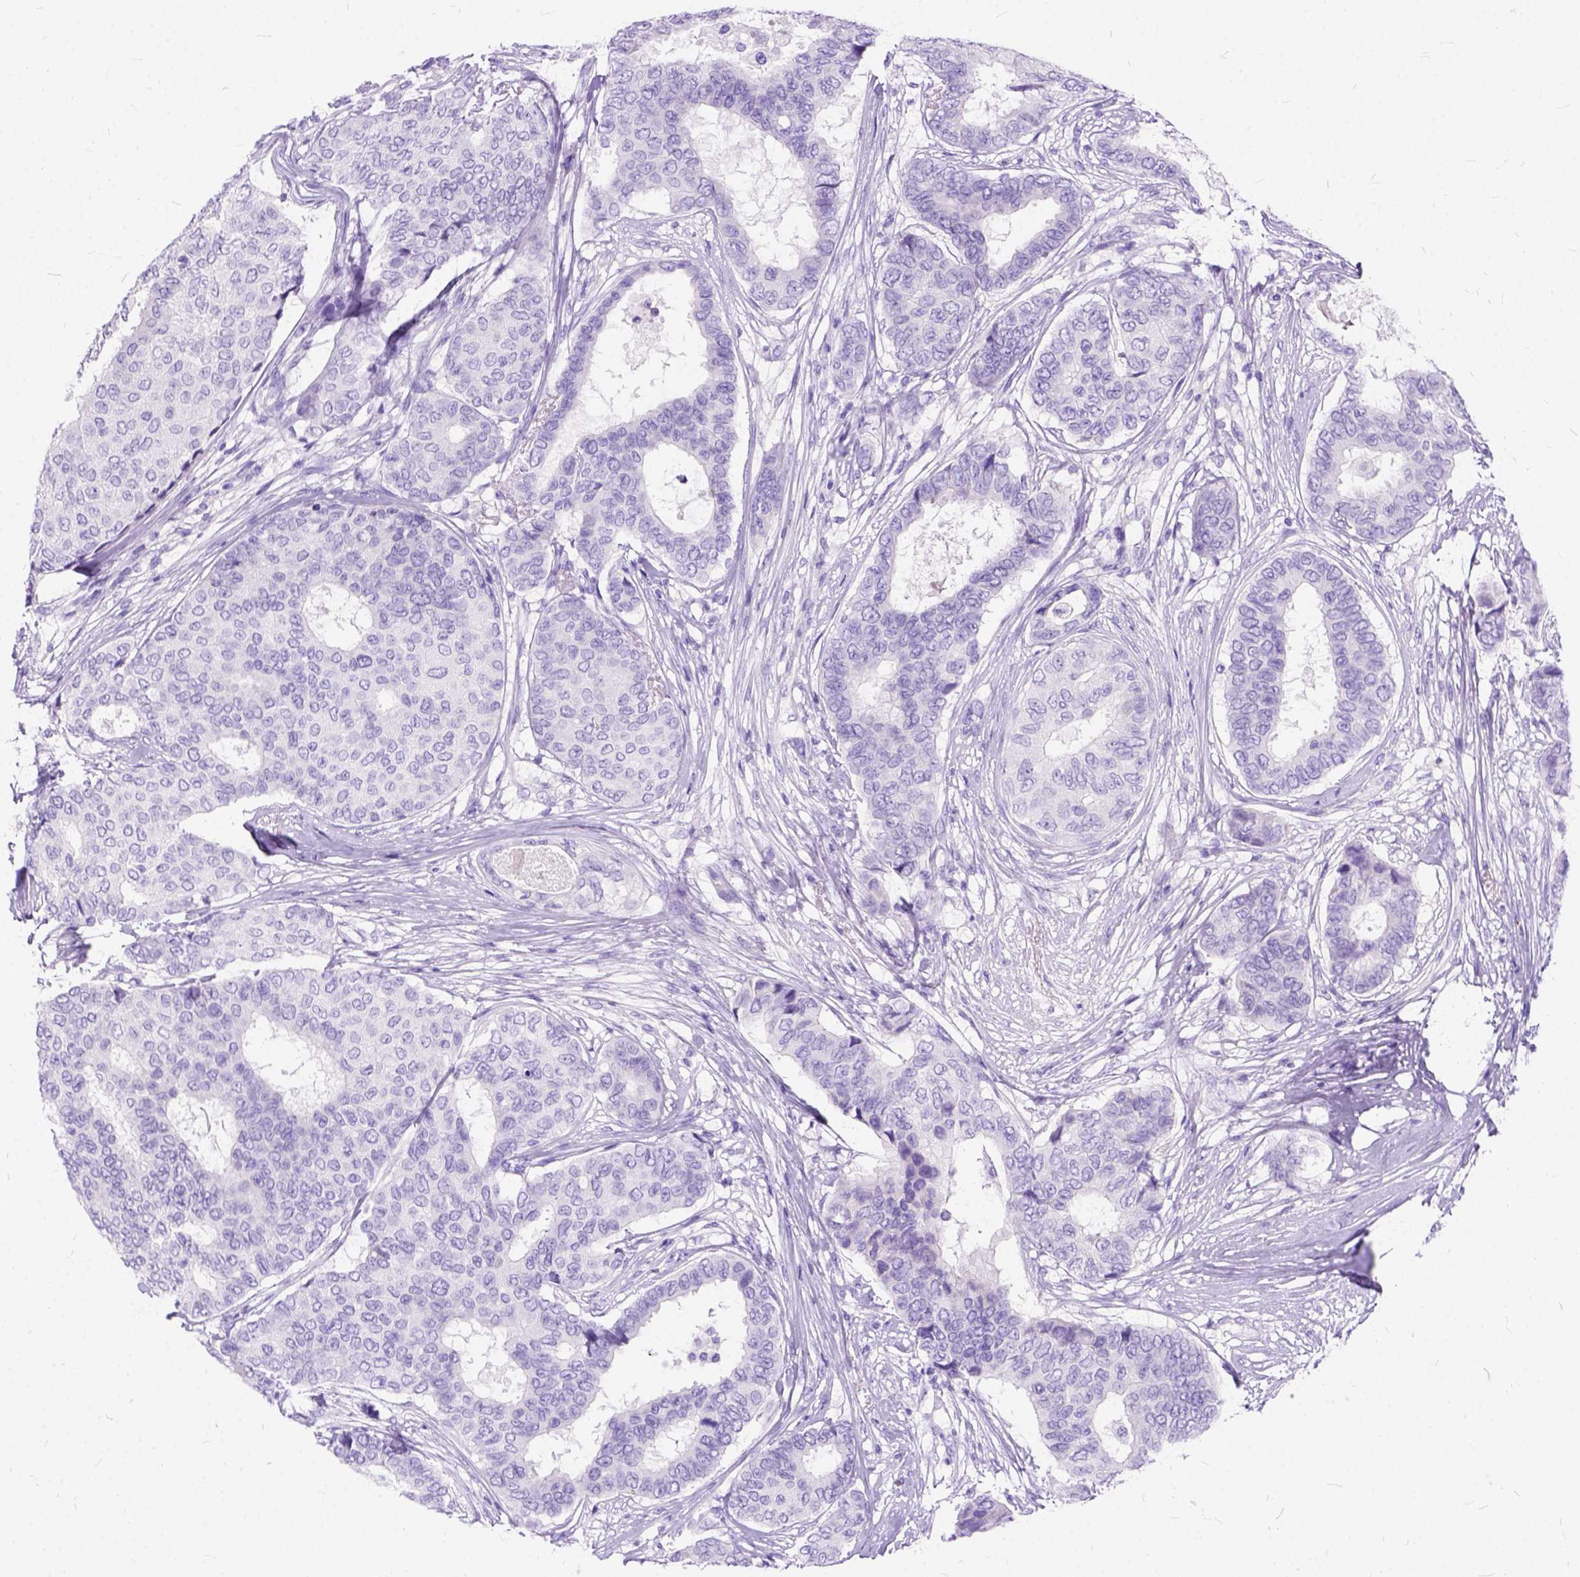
{"staining": {"intensity": "negative", "quantity": "none", "location": "none"}, "tissue": "breast cancer", "cell_type": "Tumor cells", "image_type": "cancer", "snomed": [{"axis": "morphology", "description": "Duct carcinoma"}, {"axis": "topography", "description": "Breast"}], "caption": "Human breast intraductal carcinoma stained for a protein using immunohistochemistry (IHC) demonstrates no expression in tumor cells.", "gene": "C1QTNF3", "patient": {"sex": "female", "age": 75}}